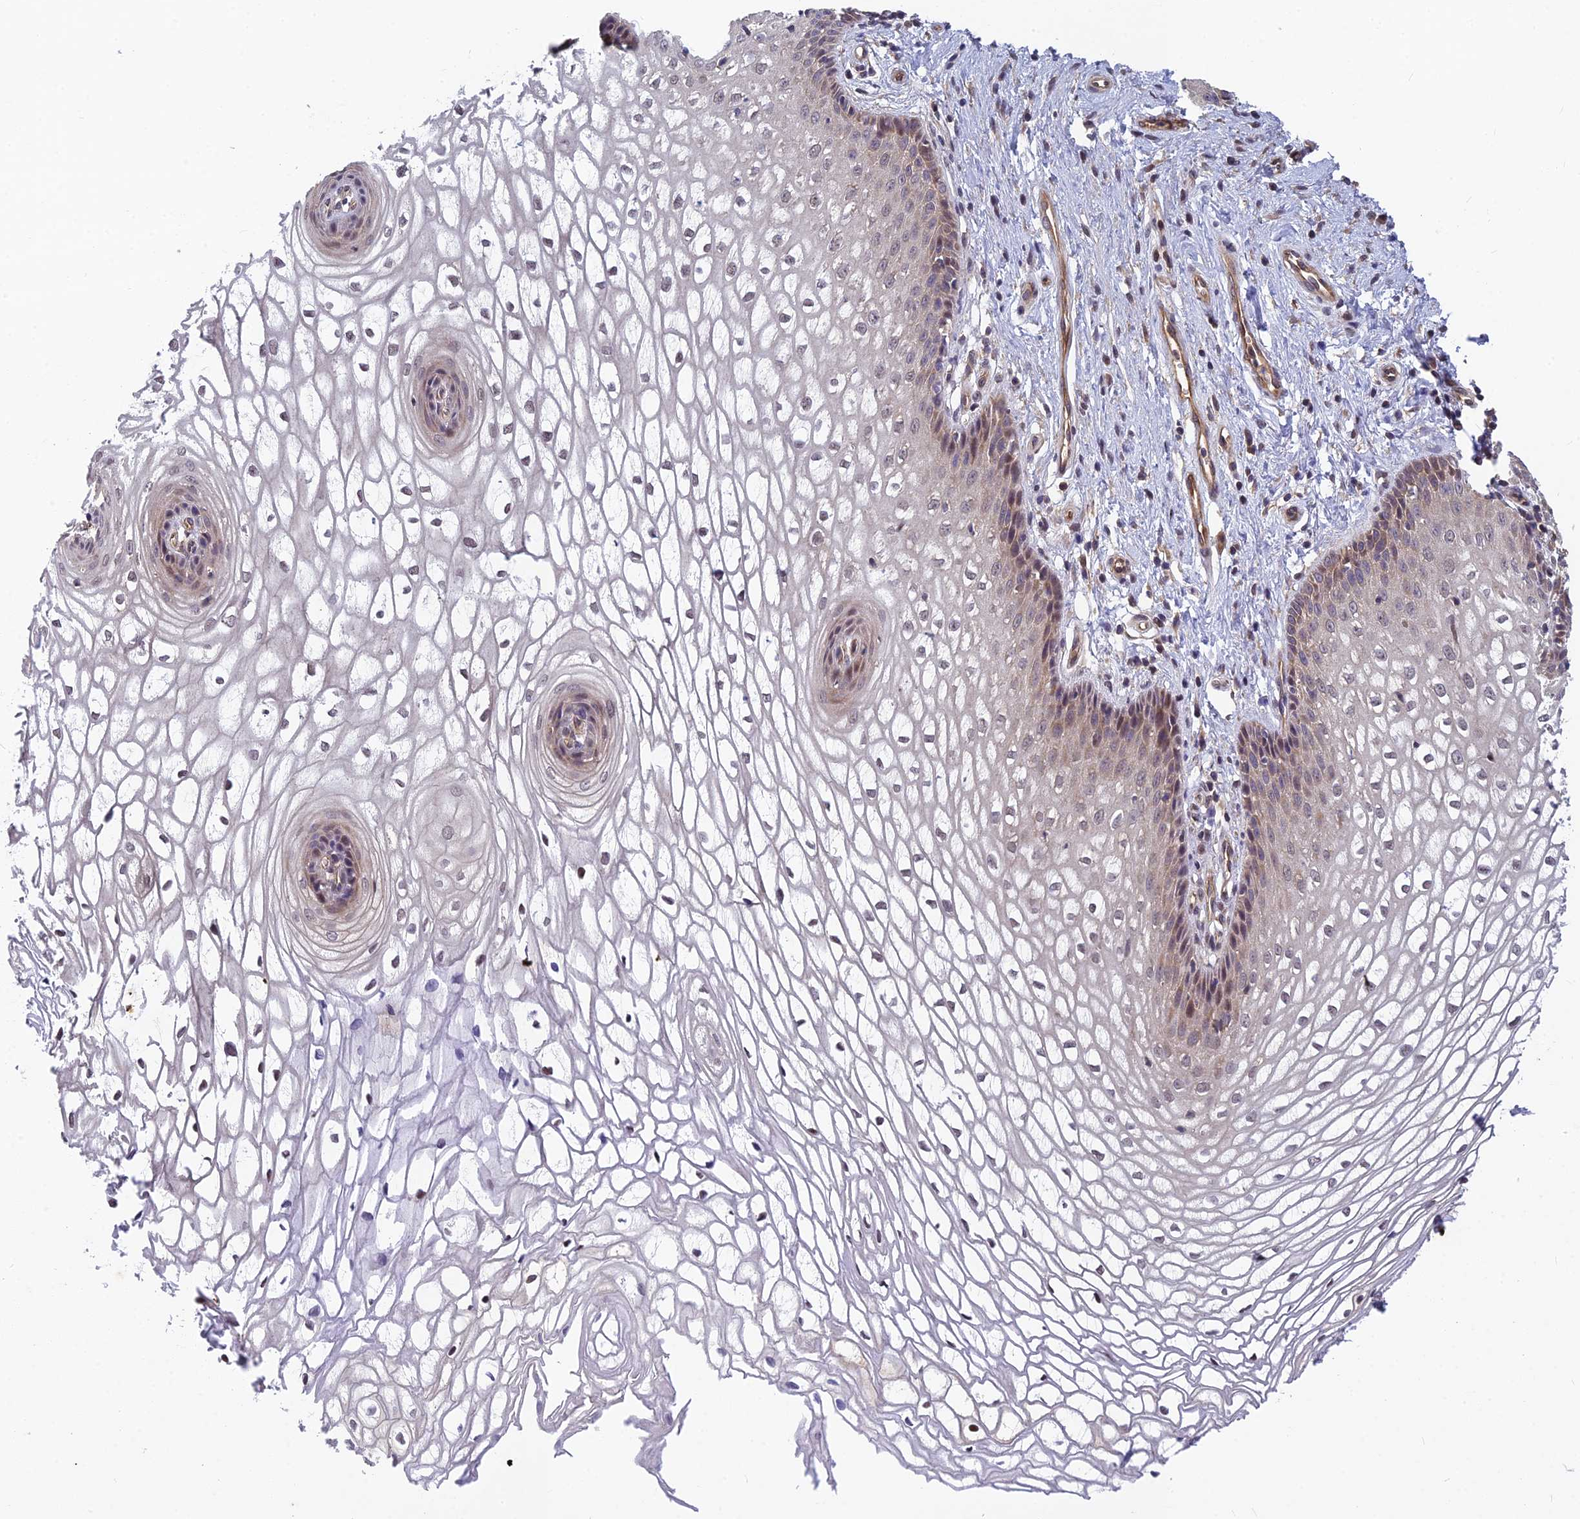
{"staining": {"intensity": "weak", "quantity": "<25%", "location": "cytoplasmic/membranous"}, "tissue": "vagina", "cell_type": "Squamous epithelial cells", "image_type": "normal", "snomed": [{"axis": "morphology", "description": "Normal tissue, NOS"}, {"axis": "topography", "description": "Vagina"}], "caption": "Immunohistochemistry of unremarkable human vagina exhibits no positivity in squamous epithelial cells.", "gene": "PIKFYVE", "patient": {"sex": "female", "age": 34}}